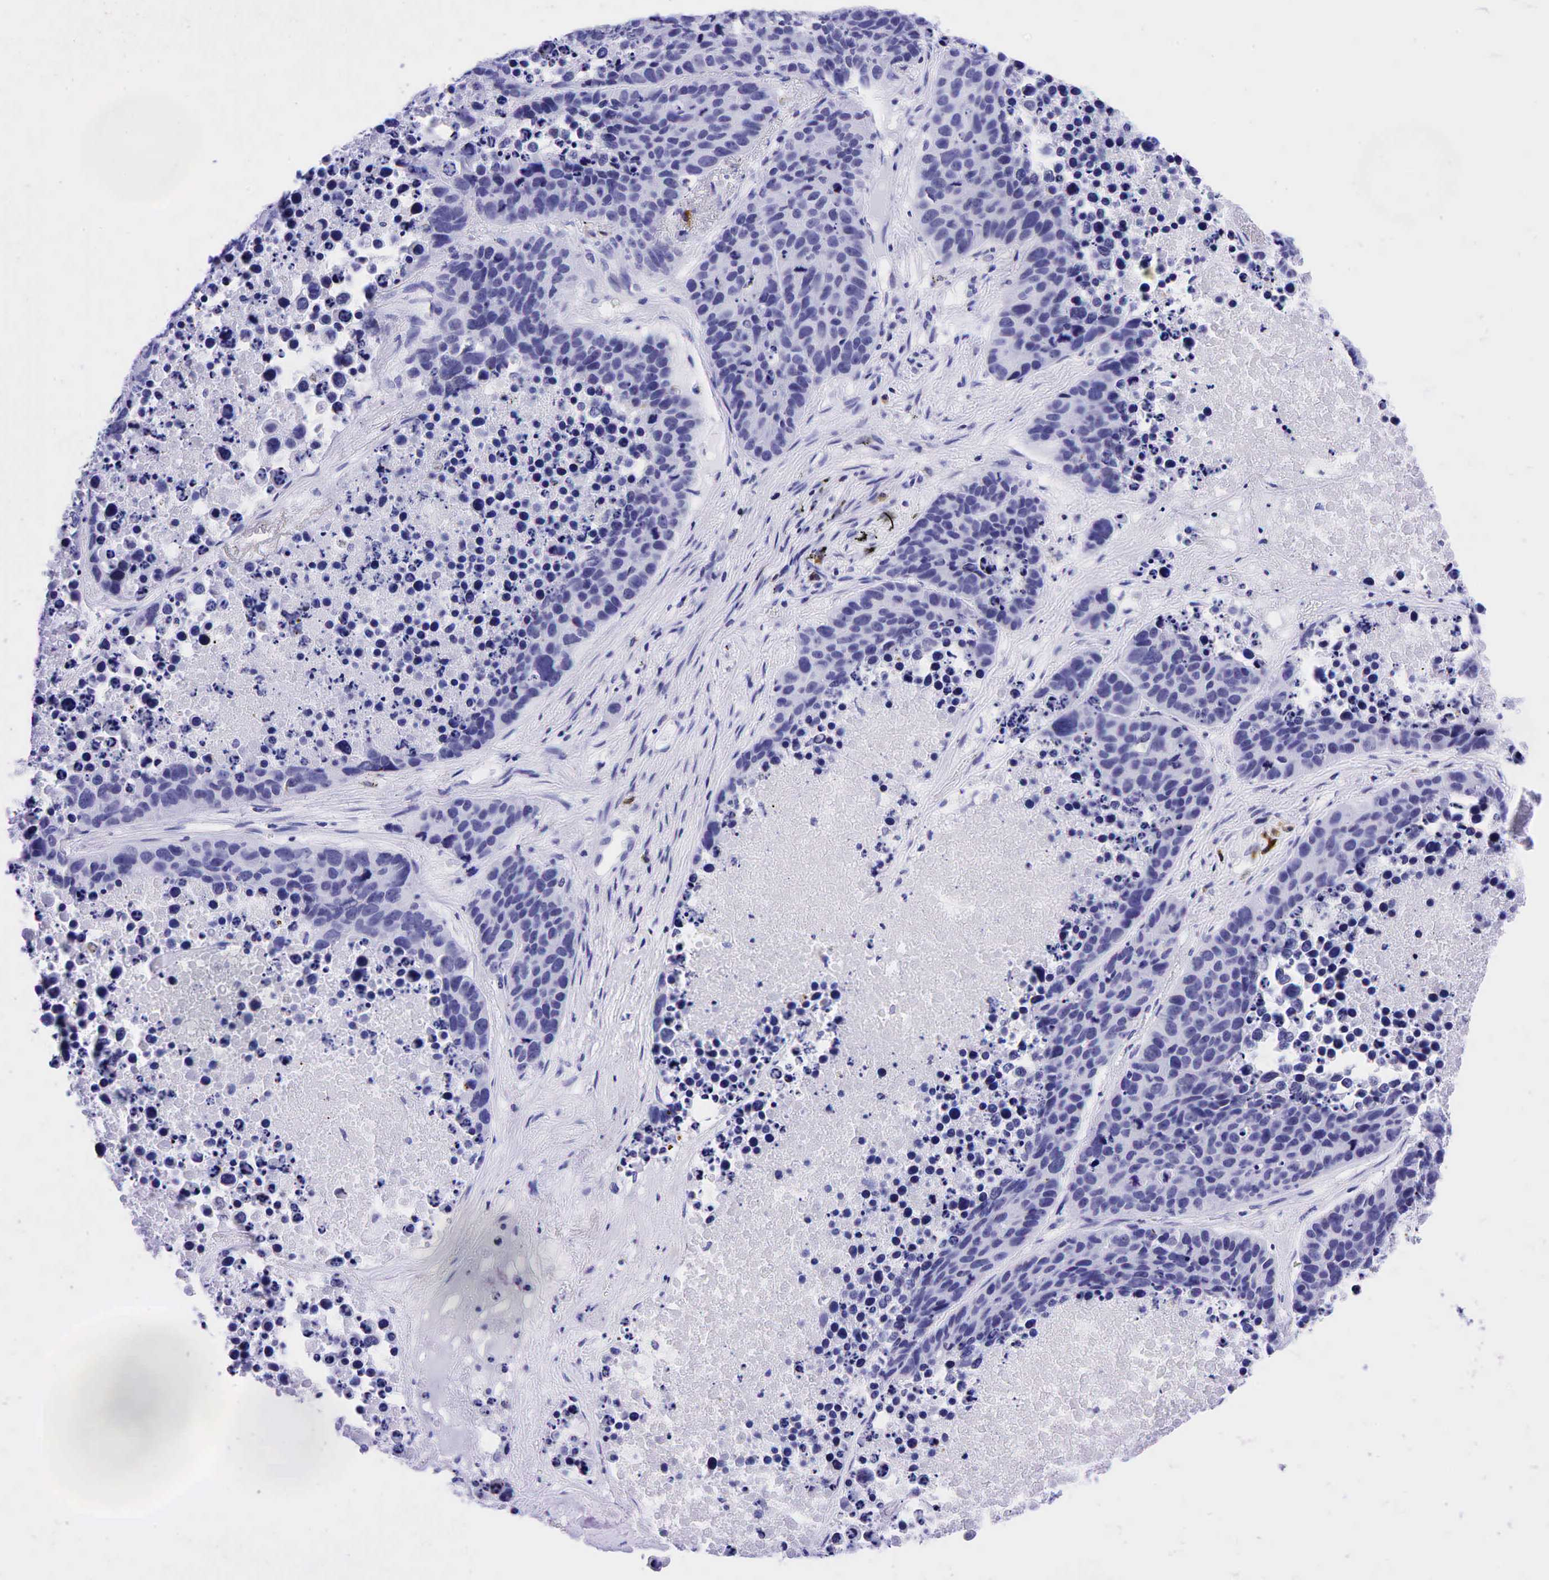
{"staining": {"intensity": "negative", "quantity": "none", "location": "none"}, "tissue": "lung cancer", "cell_type": "Tumor cells", "image_type": "cancer", "snomed": [{"axis": "morphology", "description": "Carcinoid, malignant, NOS"}, {"axis": "topography", "description": "Lung"}], "caption": "The immunohistochemistry (IHC) image has no significant staining in tumor cells of carcinoid (malignant) (lung) tissue. Nuclei are stained in blue.", "gene": "CD79A", "patient": {"sex": "male", "age": 60}}